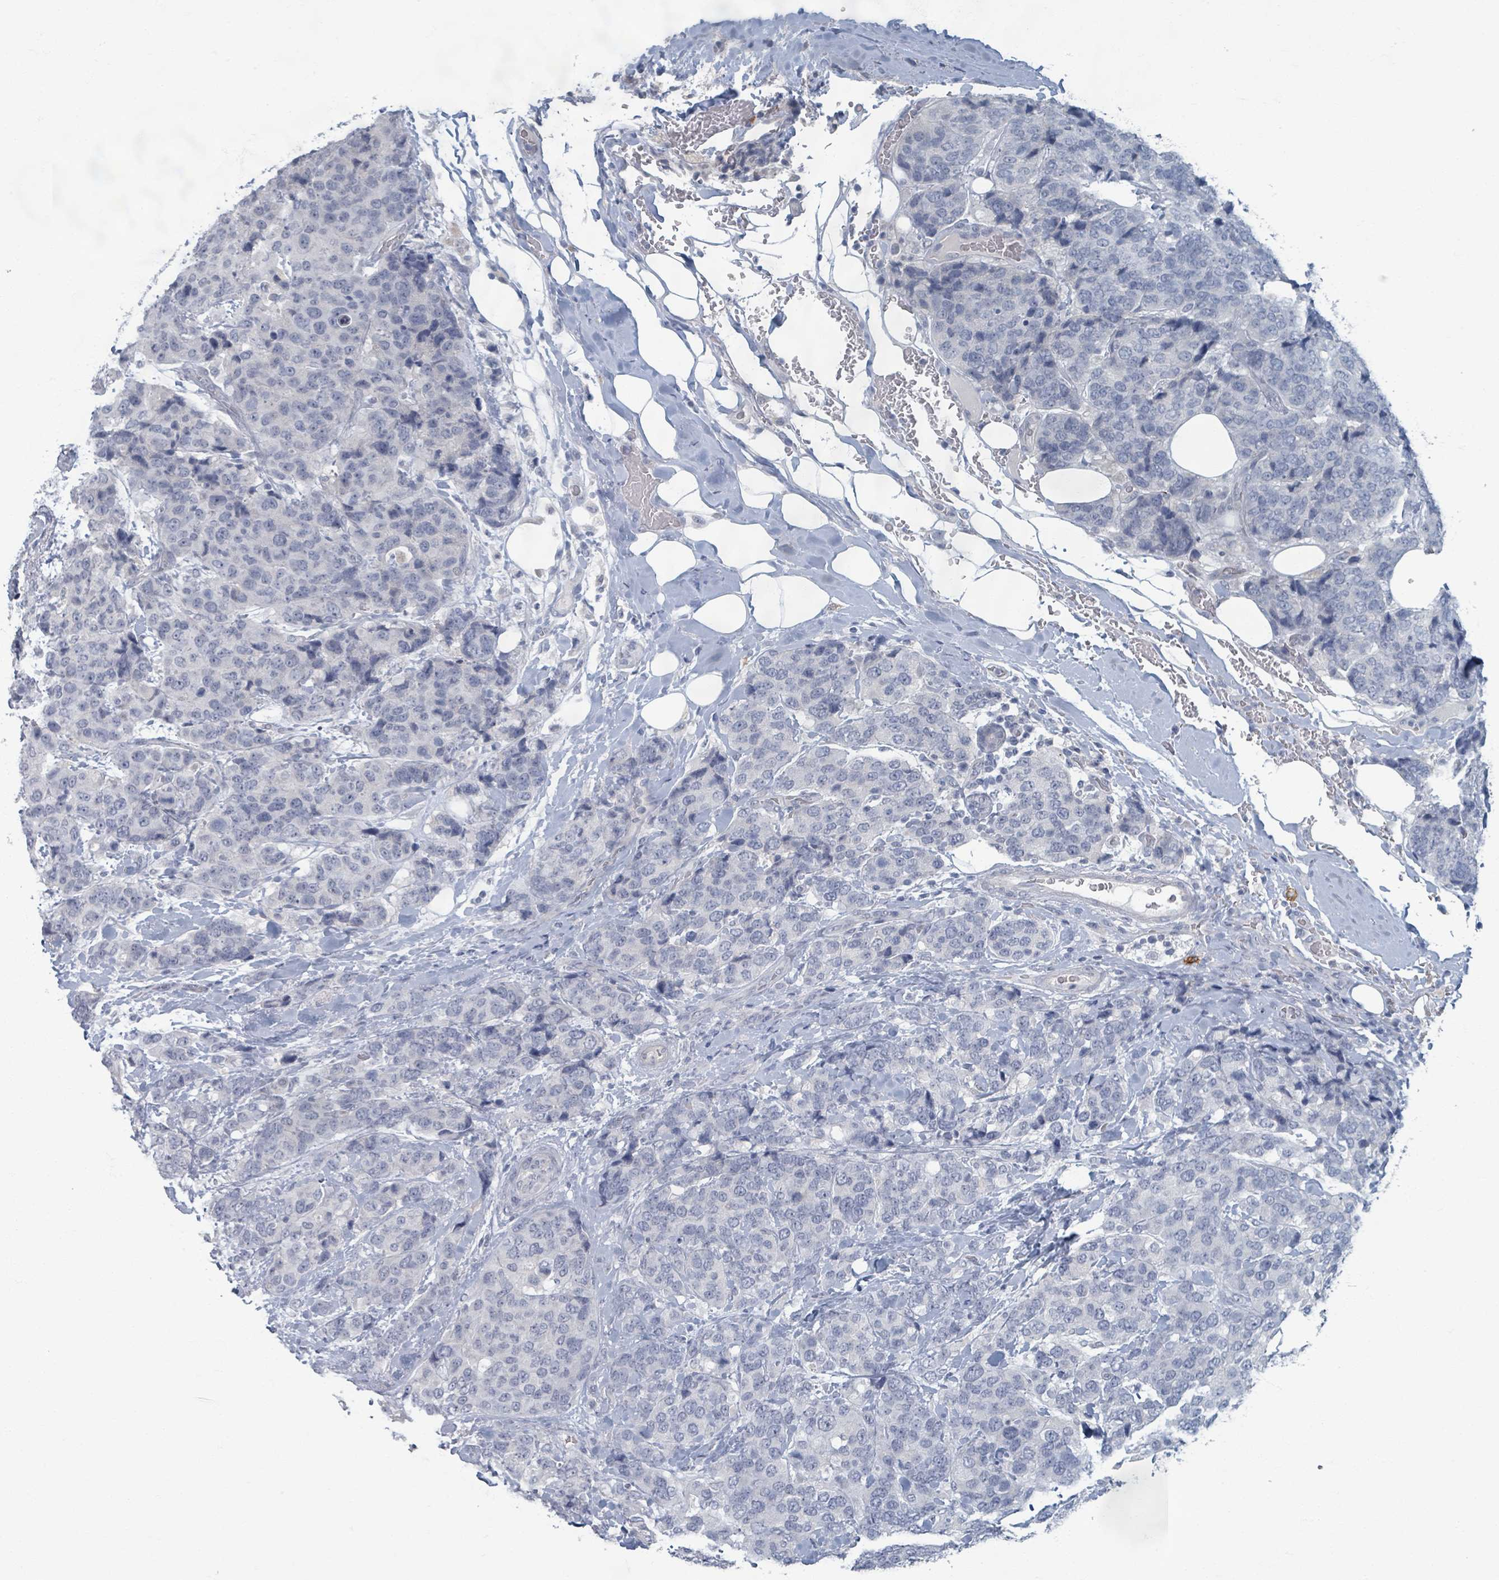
{"staining": {"intensity": "negative", "quantity": "none", "location": "none"}, "tissue": "breast cancer", "cell_type": "Tumor cells", "image_type": "cancer", "snomed": [{"axis": "morphology", "description": "Lobular carcinoma"}, {"axis": "topography", "description": "Breast"}], "caption": "Immunohistochemistry micrograph of breast lobular carcinoma stained for a protein (brown), which displays no staining in tumor cells. (DAB immunohistochemistry (IHC) with hematoxylin counter stain).", "gene": "WNT11", "patient": {"sex": "female", "age": 59}}